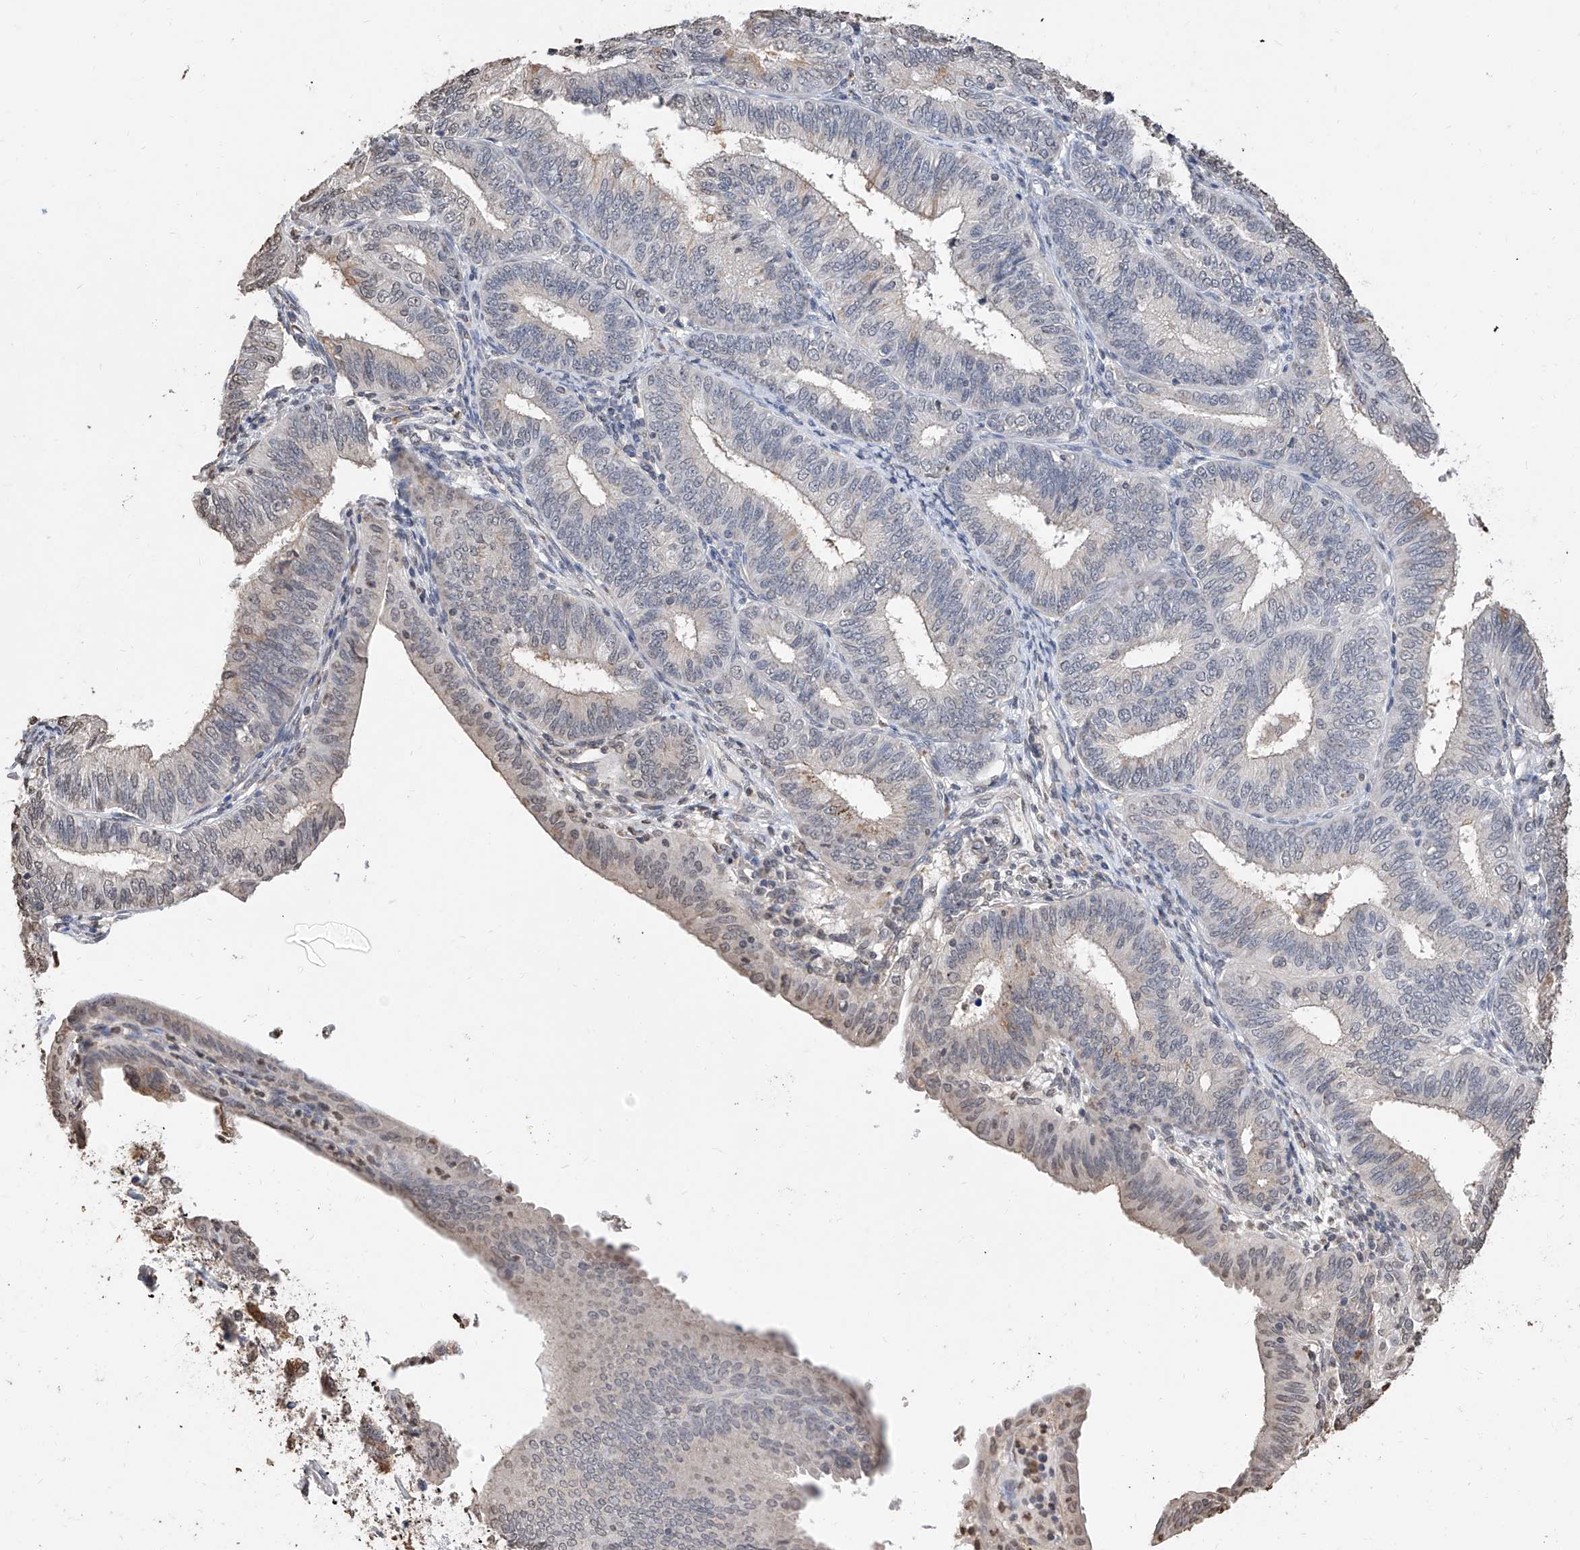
{"staining": {"intensity": "negative", "quantity": "none", "location": "none"}, "tissue": "endometrial cancer", "cell_type": "Tumor cells", "image_type": "cancer", "snomed": [{"axis": "morphology", "description": "Adenocarcinoma, NOS"}, {"axis": "topography", "description": "Endometrium"}], "caption": "Micrograph shows no protein expression in tumor cells of endometrial cancer (adenocarcinoma) tissue.", "gene": "RP9", "patient": {"sex": "female", "age": 51}}